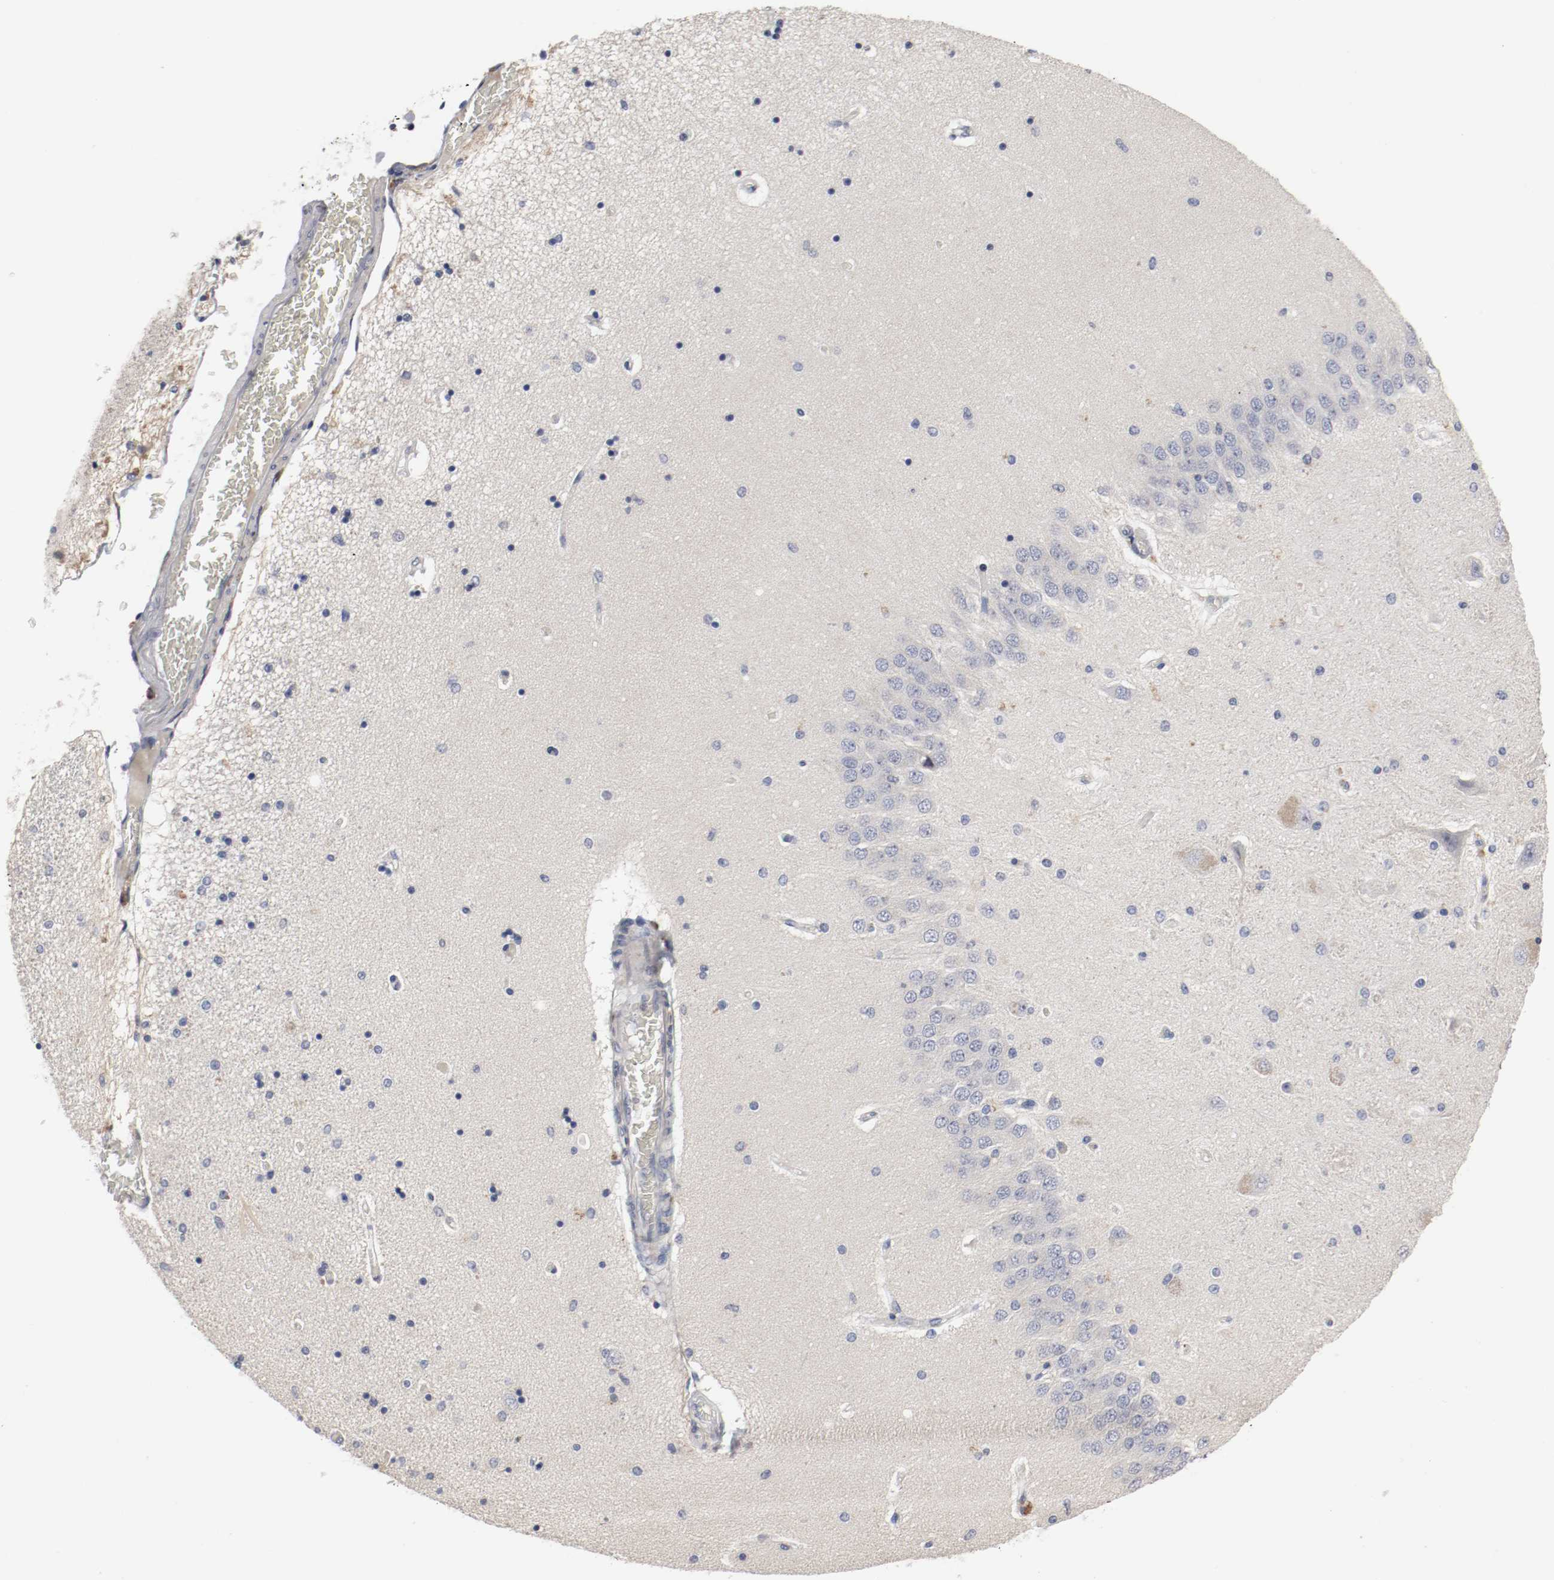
{"staining": {"intensity": "negative", "quantity": "none", "location": "none"}, "tissue": "hippocampus", "cell_type": "Glial cells", "image_type": "normal", "snomed": [{"axis": "morphology", "description": "Normal tissue, NOS"}, {"axis": "topography", "description": "Hippocampus"}], "caption": "A micrograph of hippocampus stained for a protein demonstrates no brown staining in glial cells. (Brightfield microscopy of DAB (3,3'-diaminobenzidine) immunohistochemistry (IHC) at high magnification).", "gene": "MCM6", "patient": {"sex": "female", "age": 54}}